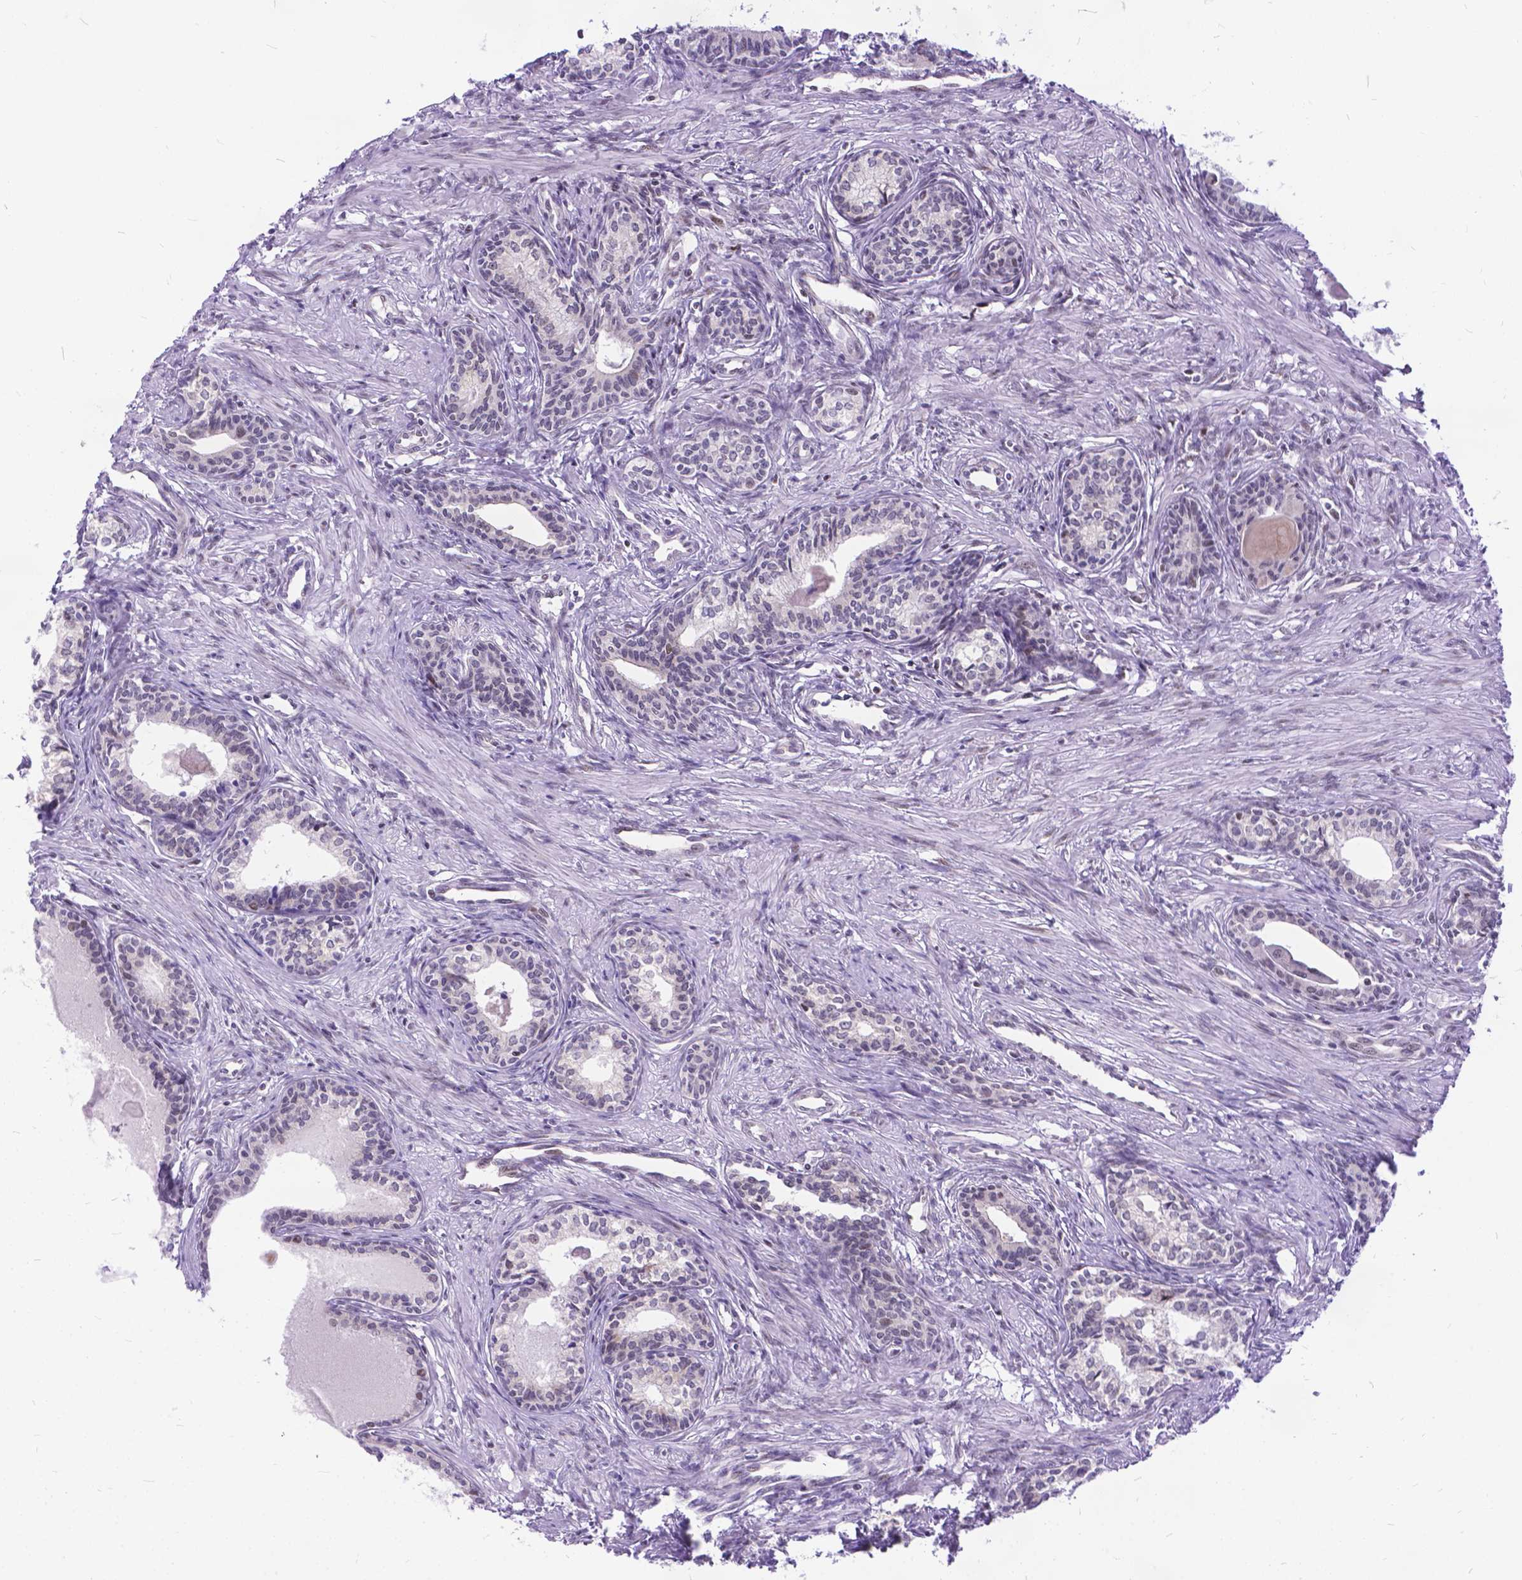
{"staining": {"intensity": "weak", "quantity": "<25%", "location": "nuclear"}, "tissue": "prostate", "cell_type": "Glandular cells", "image_type": "normal", "snomed": [{"axis": "morphology", "description": "Normal tissue, NOS"}, {"axis": "topography", "description": "Prostate"}], "caption": "Protein analysis of normal prostate reveals no significant staining in glandular cells. Brightfield microscopy of immunohistochemistry (IHC) stained with DAB (brown) and hematoxylin (blue), captured at high magnification.", "gene": "FAM124B", "patient": {"sex": "male", "age": 60}}